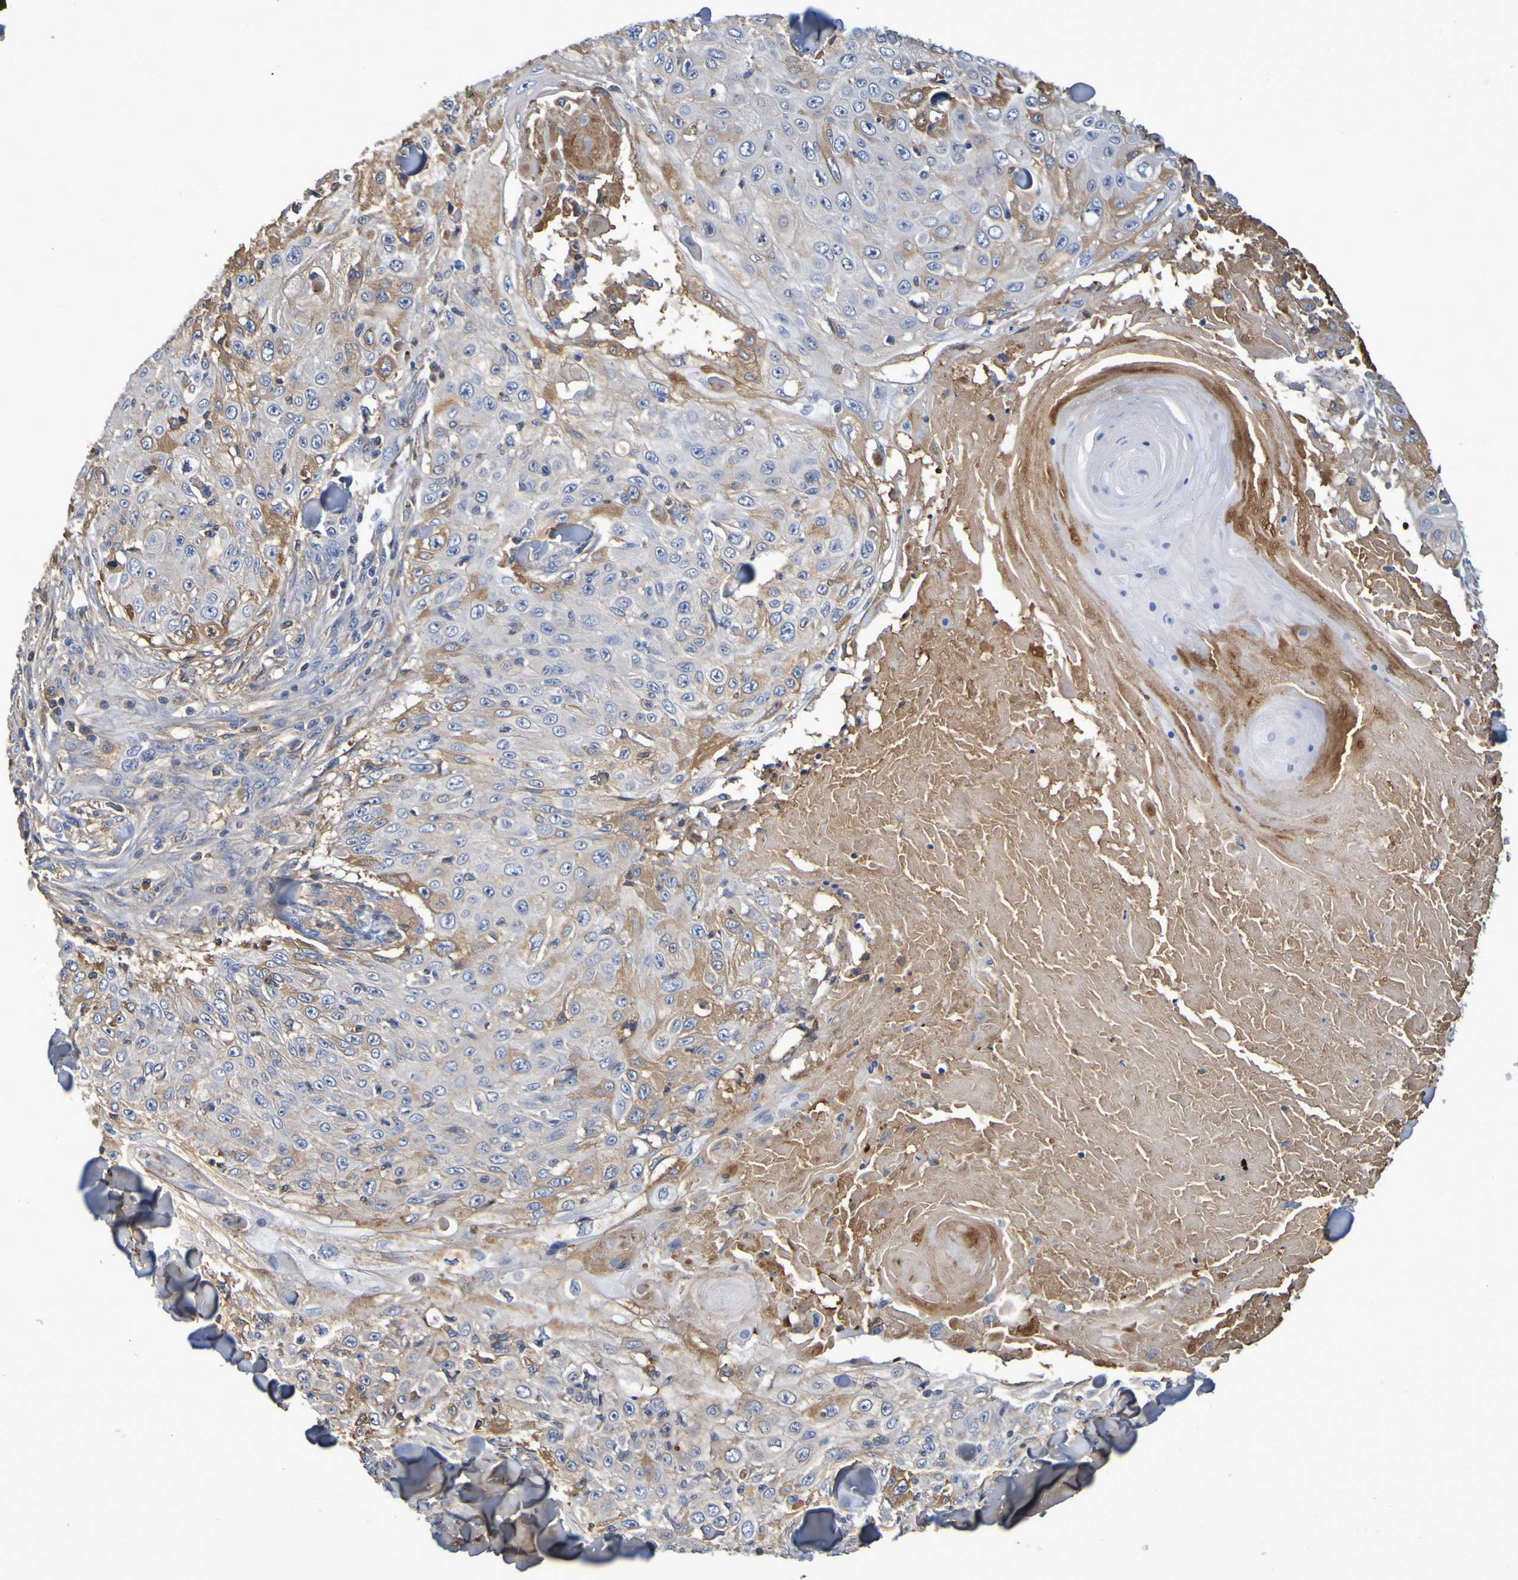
{"staining": {"intensity": "moderate", "quantity": "<25%", "location": "cytoplasmic/membranous"}, "tissue": "skin cancer", "cell_type": "Tumor cells", "image_type": "cancer", "snomed": [{"axis": "morphology", "description": "Squamous cell carcinoma, NOS"}, {"axis": "topography", "description": "Skin"}], "caption": "Protein staining reveals moderate cytoplasmic/membranous positivity in about <25% of tumor cells in skin cancer.", "gene": "GAB3", "patient": {"sex": "male", "age": 86}}